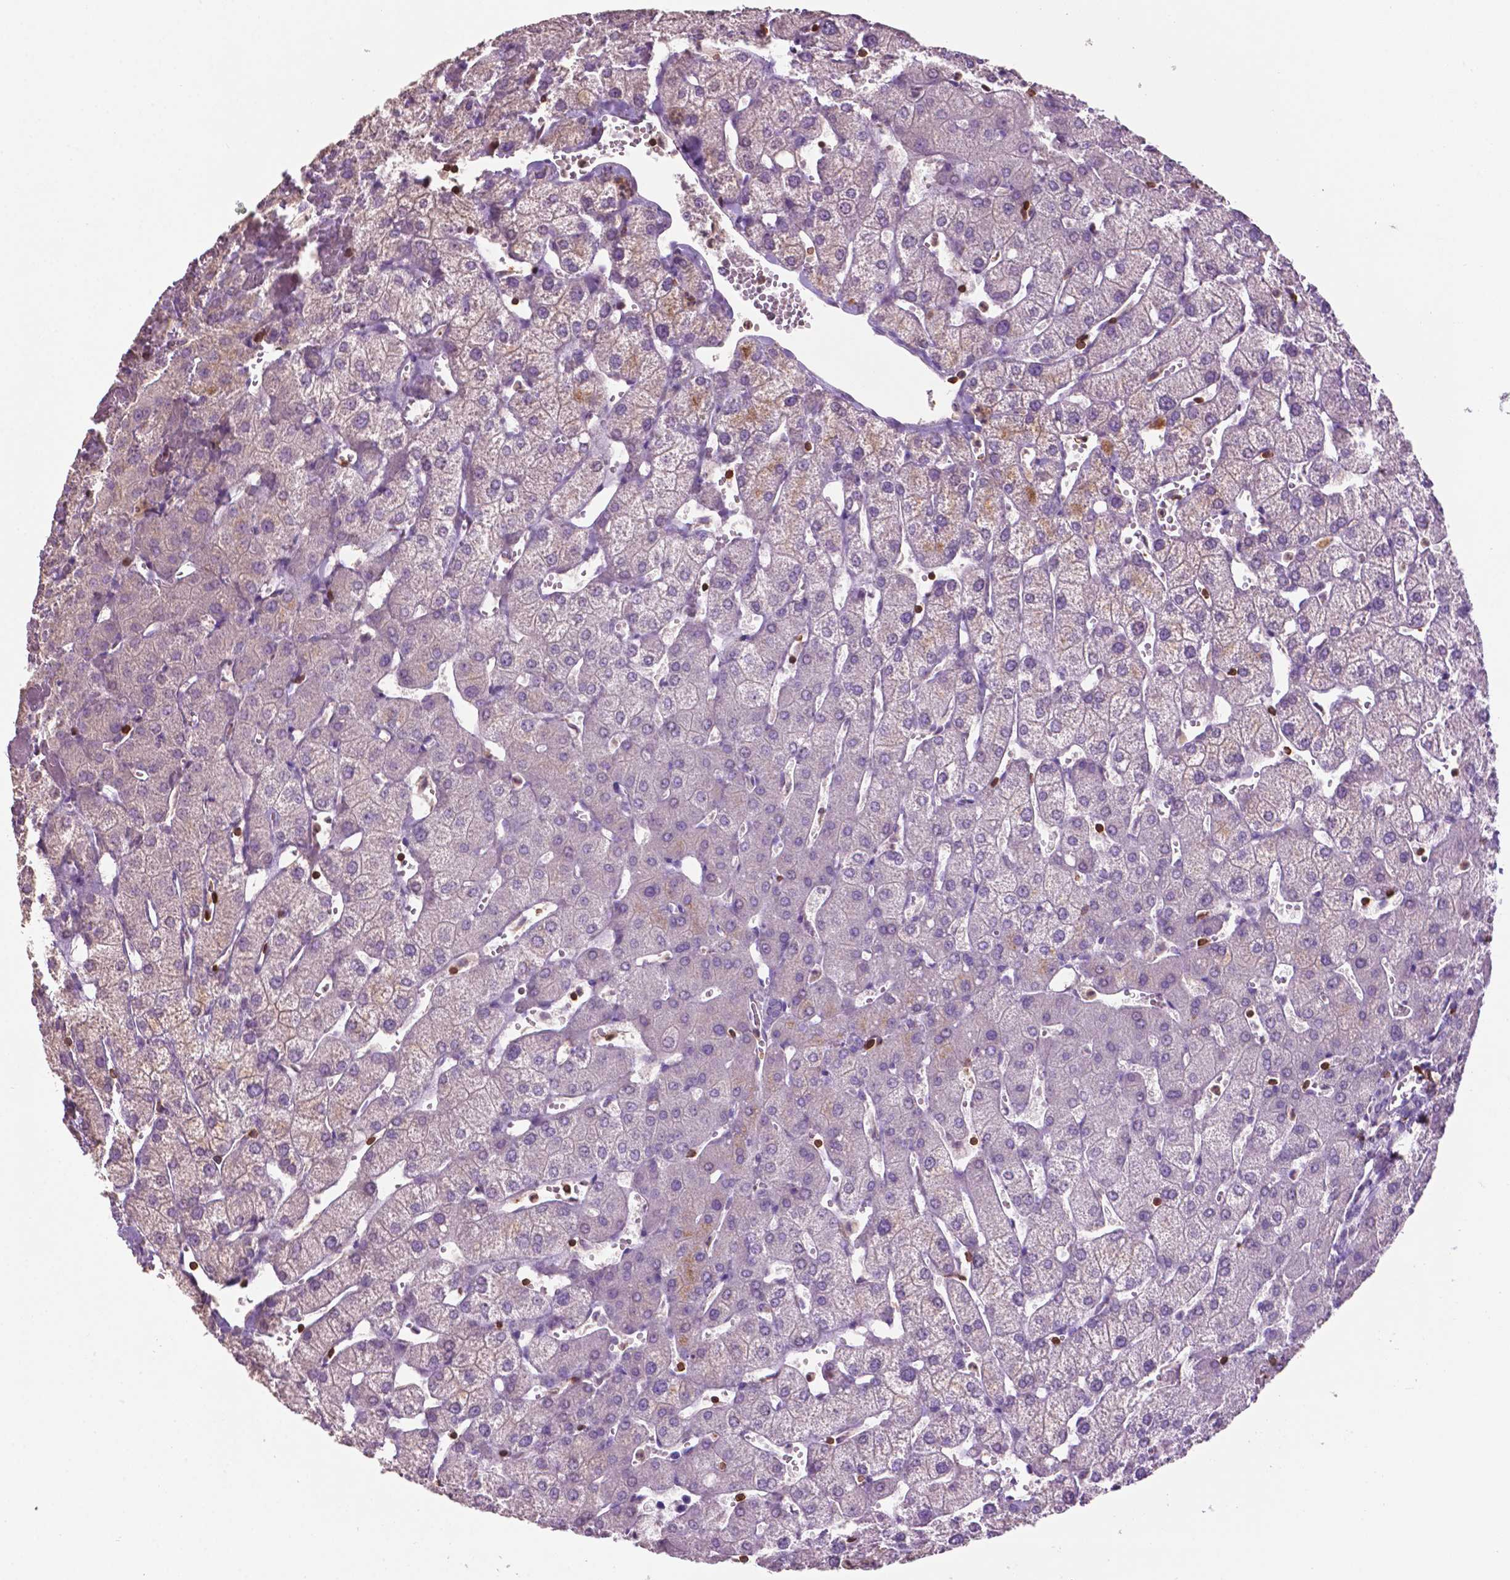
{"staining": {"intensity": "negative", "quantity": "none", "location": "none"}, "tissue": "liver", "cell_type": "Cholangiocytes", "image_type": "normal", "snomed": [{"axis": "morphology", "description": "Normal tissue, NOS"}, {"axis": "topography", "description": "Liver"}], "caption": "Micrograph shows no significant protein positivity in cholangiocytes of normal liver.", "gene": "TBC1D10C", "patient": {"sex": "female", "age": 54}}